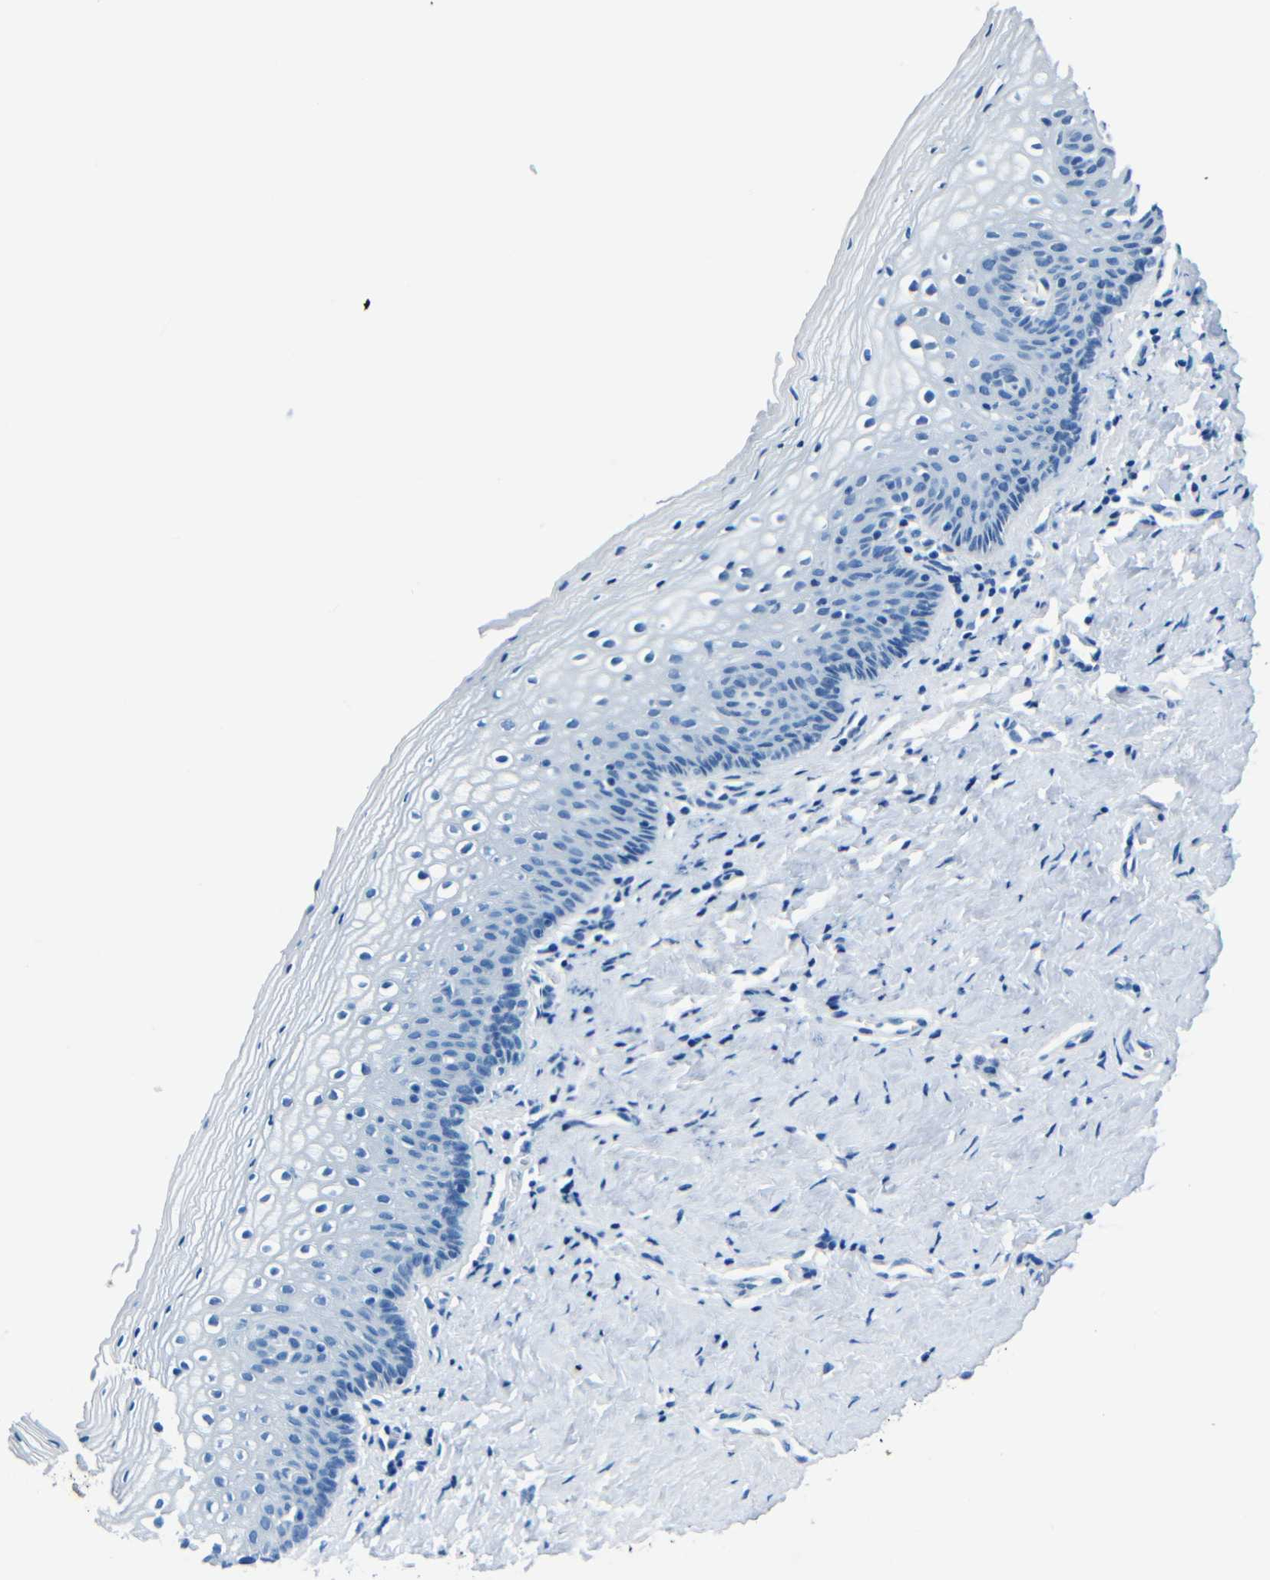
{"staining": {"intensity": "negative", "quantity": "none", "location": "none"}, "tissue": "vagina", "cell_type": "Squamous epithelial cells", "image_type": "normal", "snomed": [{"axis": "morphology", "description": "Normal tissue, NOS"}, {"axis": "topography", "description": "Vagina"}], "caption": "This is a photomicrograph of immunohistochemistry staining of normal vagina, which shows no expression in squamous epithelial cells.", "gene": "FBN2", "patient": {"sex": "female", "age": 46}}